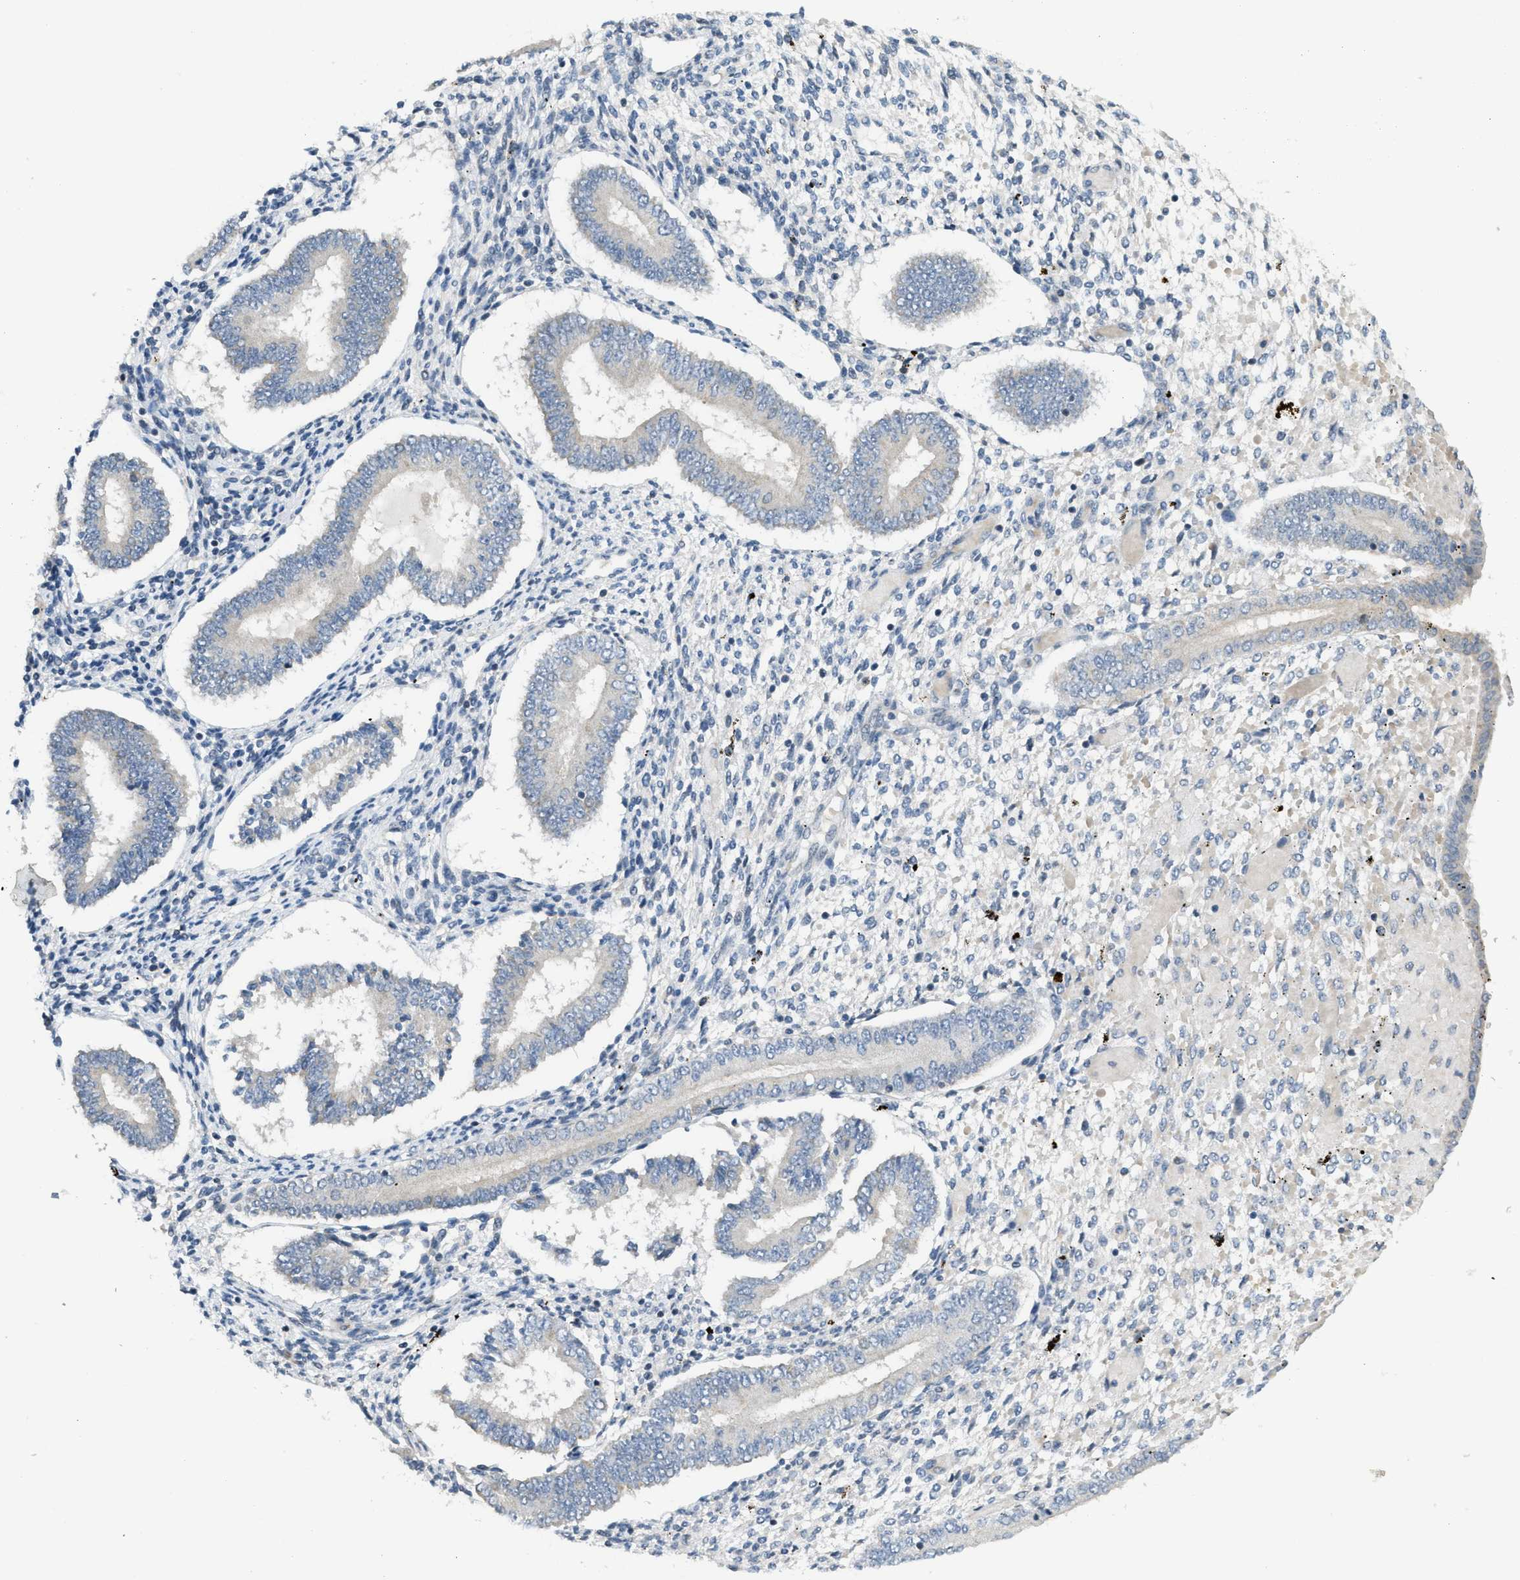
{"staining": {"intensity": "negative", "quantity": "none", "location": "none"}, "tissue": "endometrium", "cell_type": "Cells in endometrial stroma", "image_type": "normal", "snomed": [{"axis": "morphology", "description": "Normal tissue, NOS"}, {"axis": "topography", "description": "Endometrium"}], "caption": "Endometrium was stained to show a protein in brown. There is no significant positivity in cells in endometrial stroma. Nuclei are stained in blue.", "gene": "TXNDC2", "patient": {"sex": "female", "age": 42}}